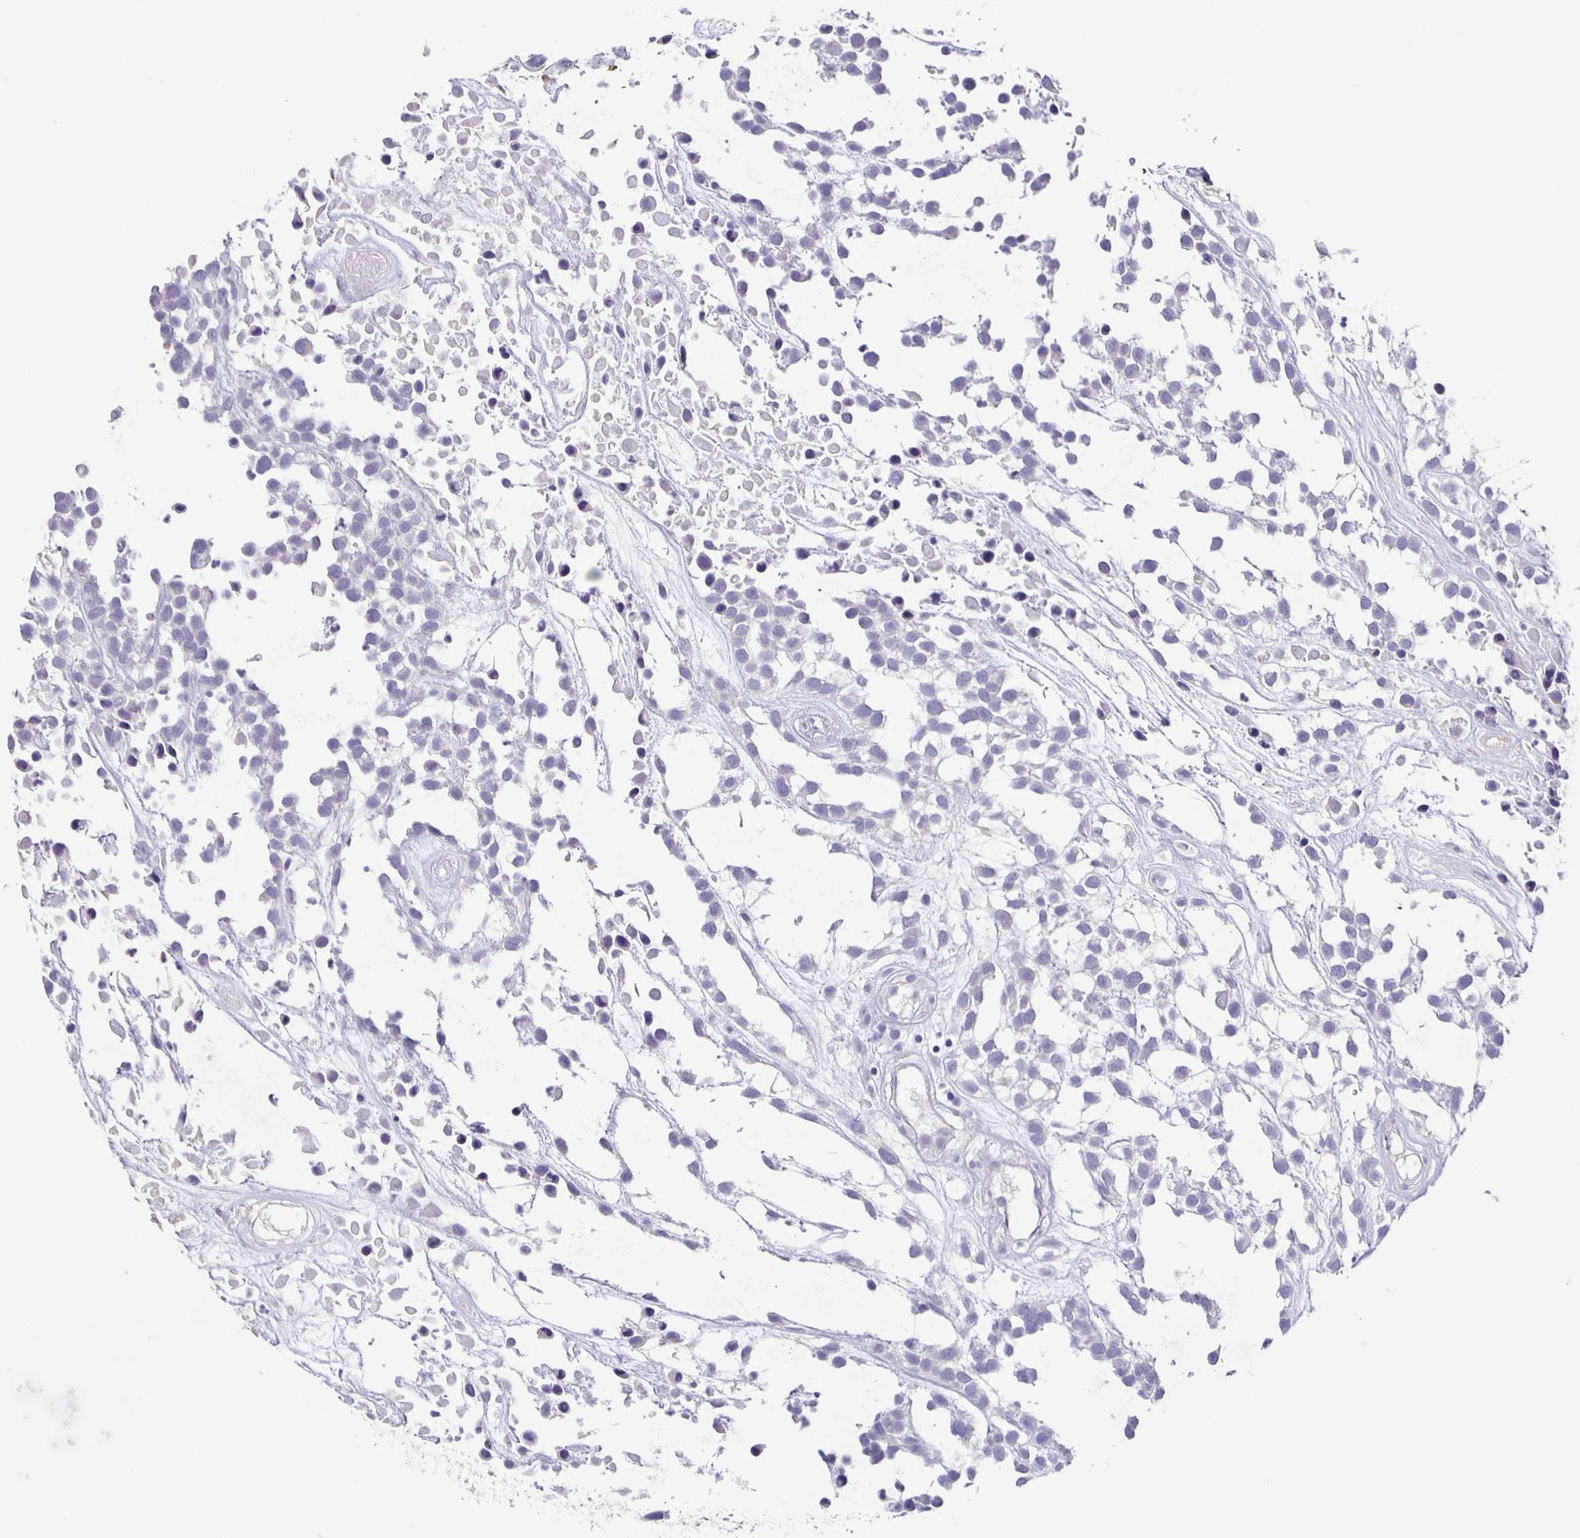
{"staining": {"intensity": "negative", "quantity": "none", "location": "none"}, "tissue": "urothelial cancer", "cell_type": "Tumor cells", "image_type": "cancer", "snomed": [{"axis": "morphology", "description": "Urothelial carcinoma, High grade"}, {"axis": "topography", "description": "Urinary bladder"}], "caption": "The image shows no staining of tumor cells in urothelial cancer. Nuclei are stained in blue.", "gene": "CARNS1", "patient": {"sex": "male", "age": 56}}